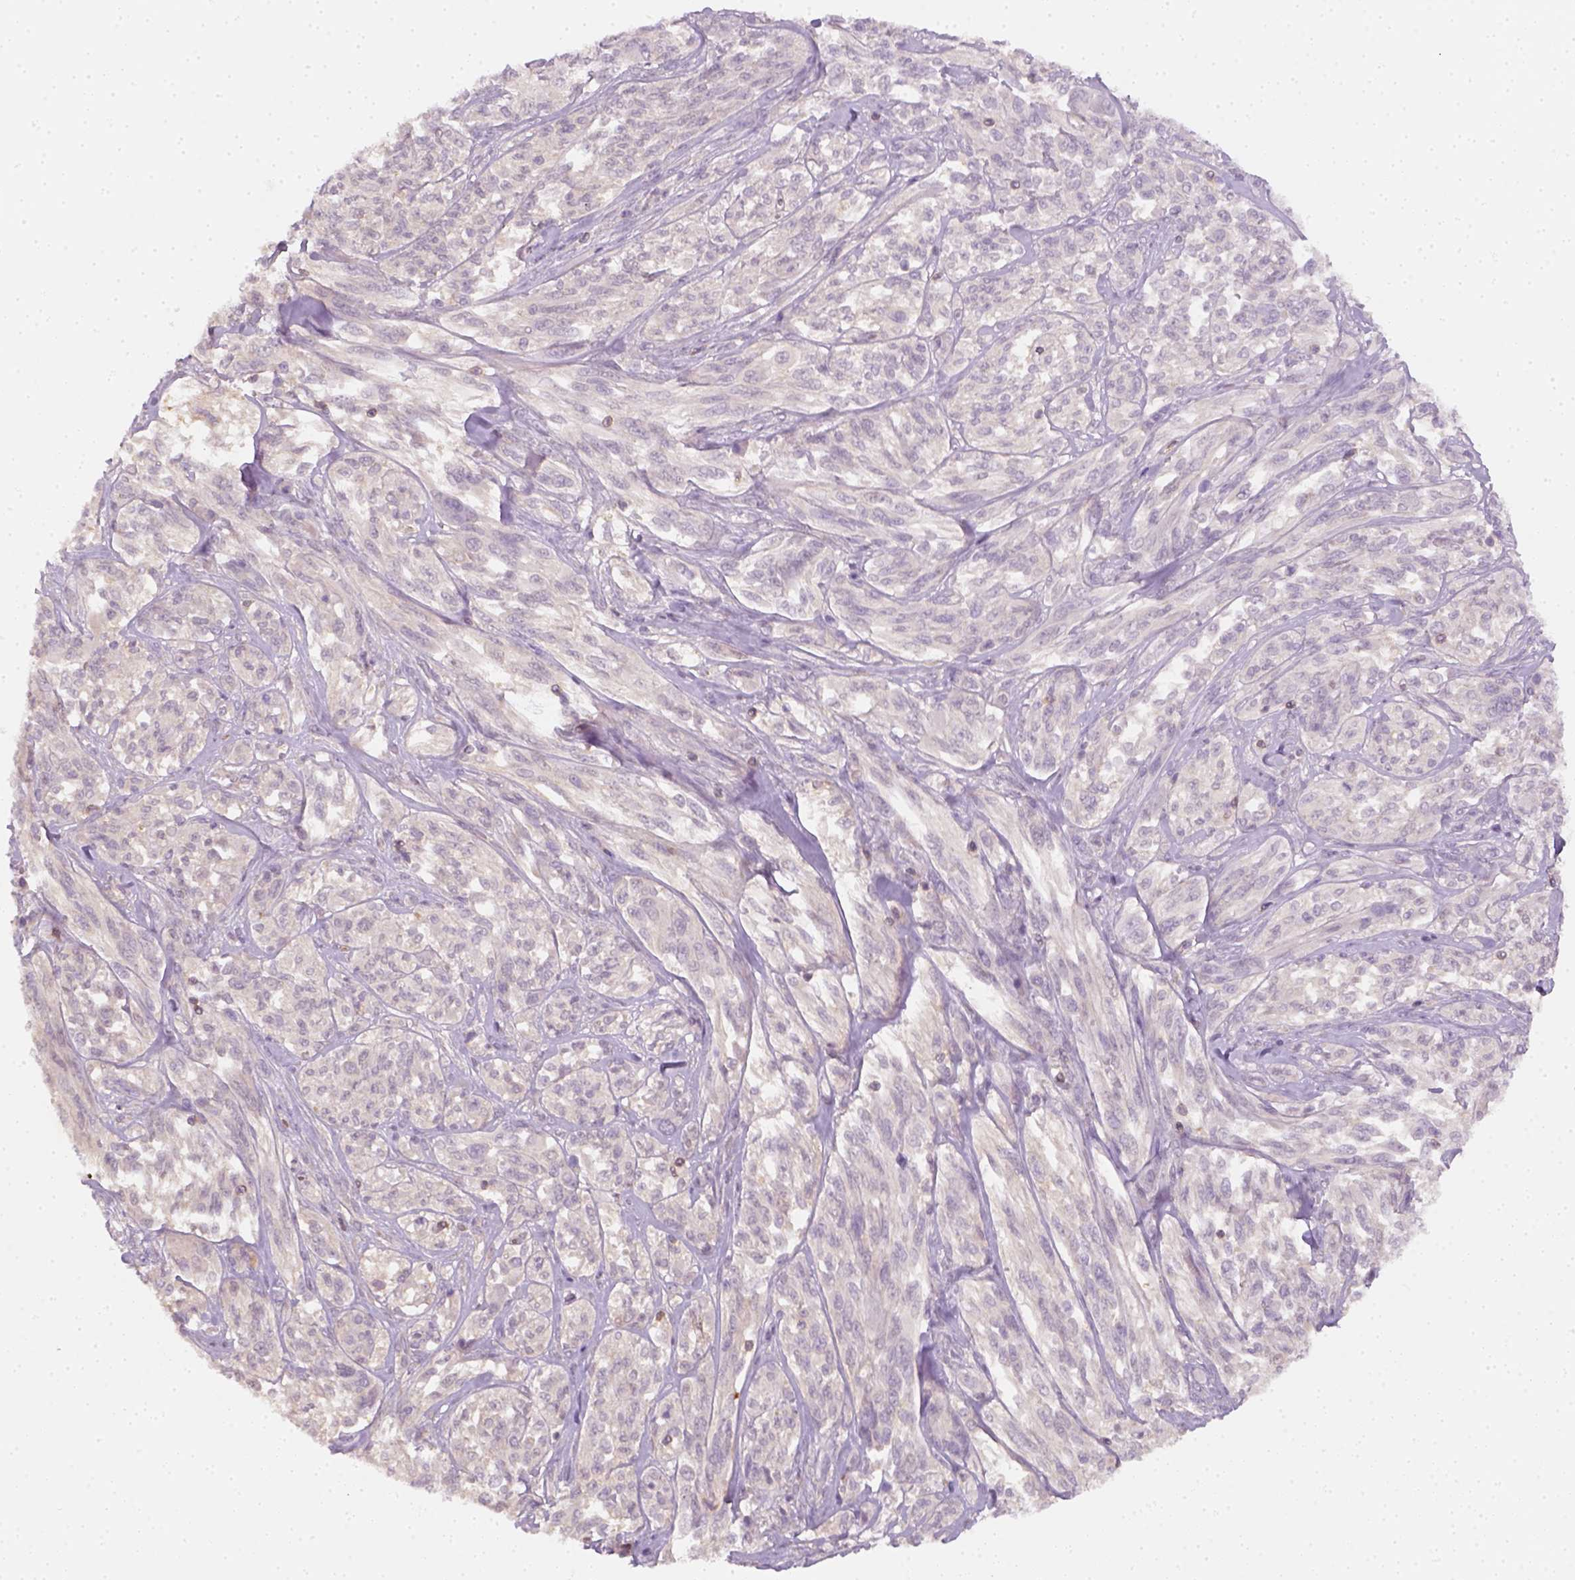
{"staining": {"intensity": "negative", "quantity": "none", "location": "none"}, "tissue": "melanoma", "cell_type": "Tumor cells", "image_type": "cancer", "snomed": [{"axis": "morphology", "description": "Malignant melanoma, NOS"}, {"axis": "topography", "description": "Skin"}], "caption": "Protein analysis of malignant melanoma exhibits no significant positivity in tumor cells.", "gene": "EPHB1", "patient": {"sex": "female", "age": 91}}